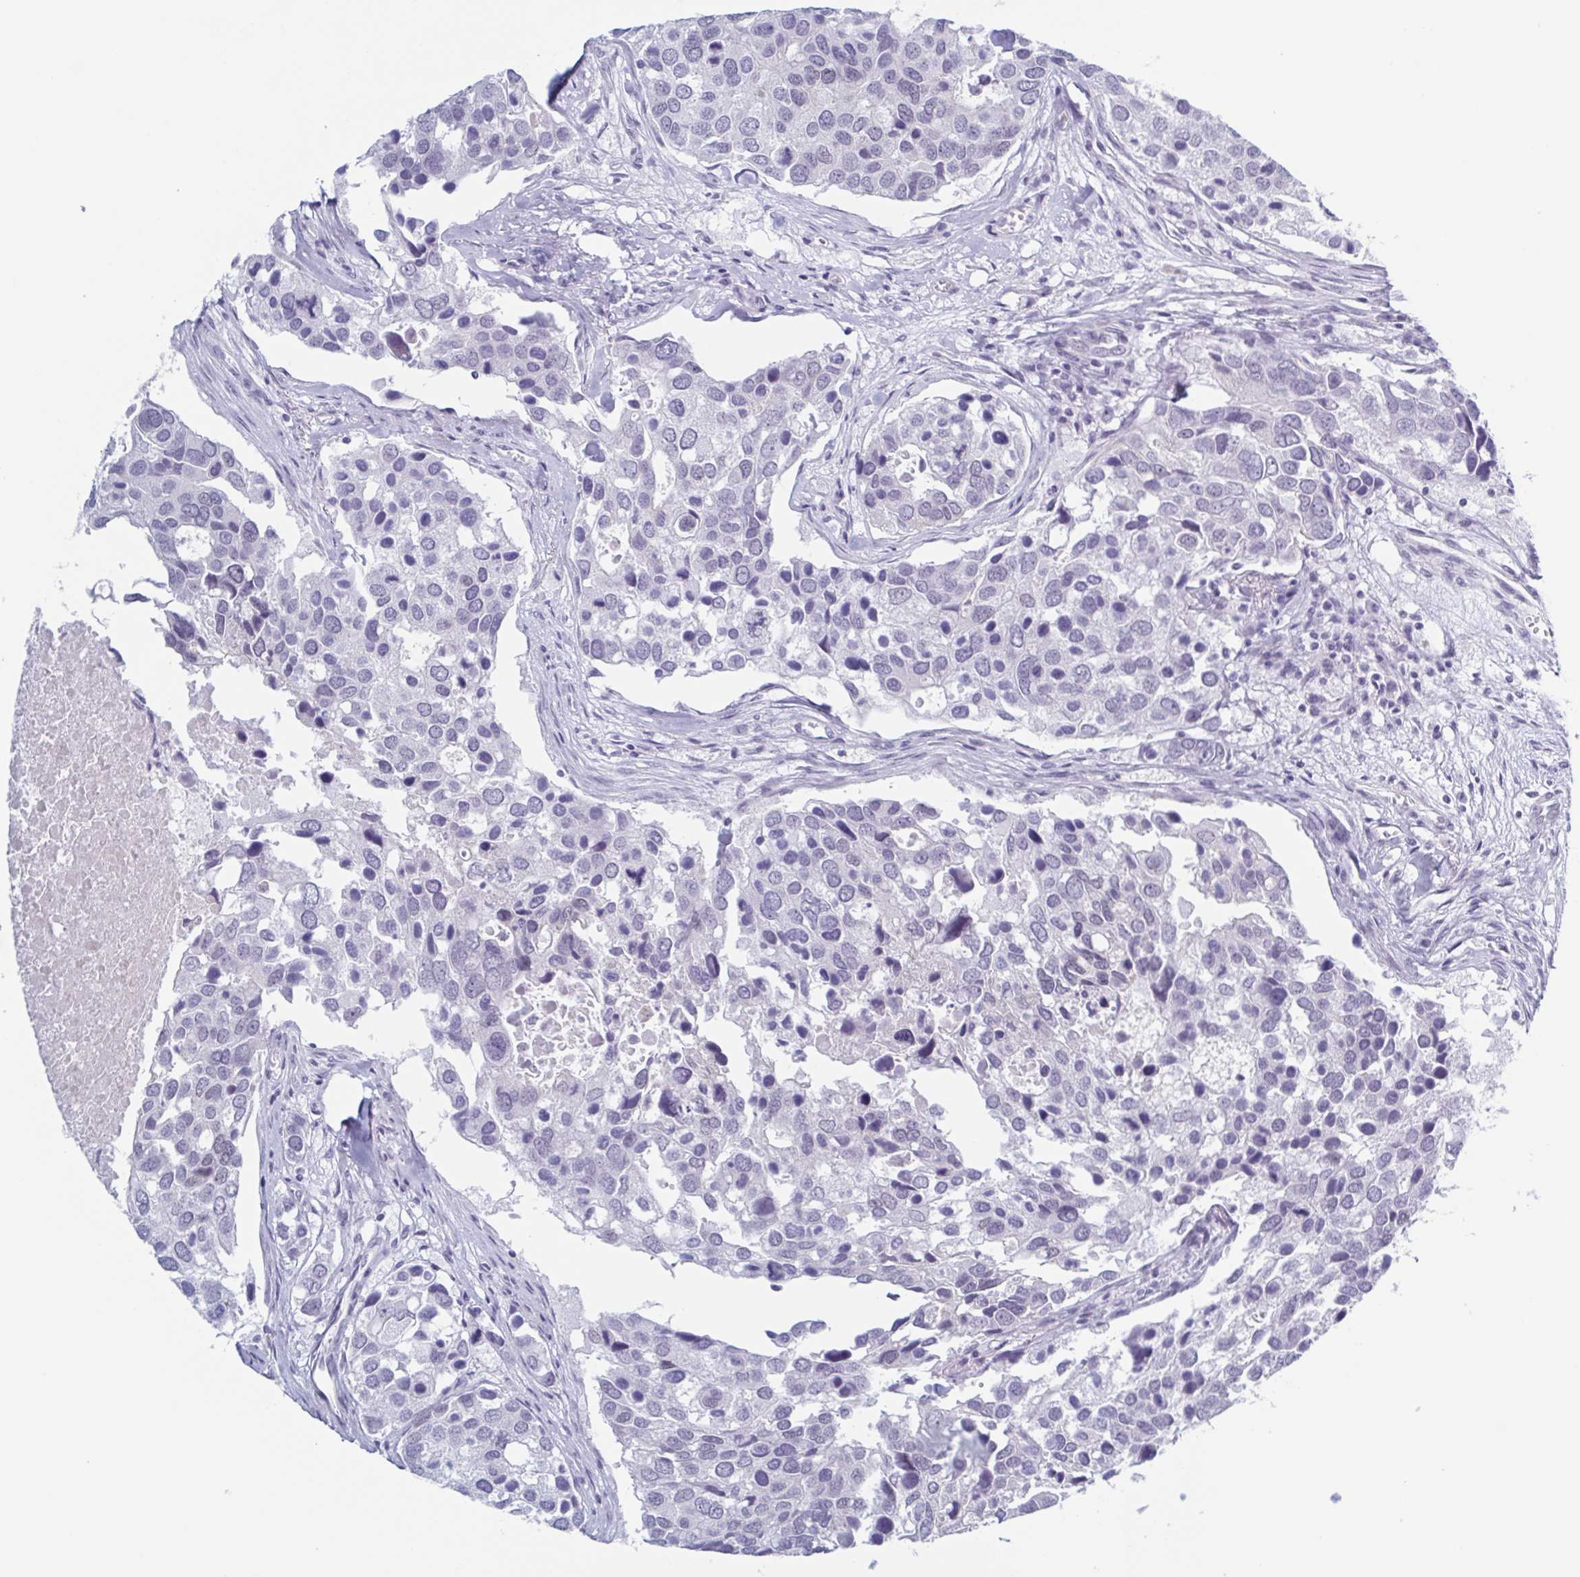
{"staining": {"intensity": "negative", "quantity": "none", "location": "none"}, "tissue": "breast cancer", "cell_type": "Tumor cells", "image_type": "cancer", "snomed": [{"axis": "morphology", "description": "Duct carcinoma"}, {"axis": "topography", "description": "Breast"}], "caption": "IHC image of neoplastic tissue: breast cancer (intraductal carcinoma) stained with DAB (3,3'-diaminobenzidine) displays no significant protein expression in tumor cells.", "gene": "ZFP64", "patient": {"sex": "female", "age": 83}}